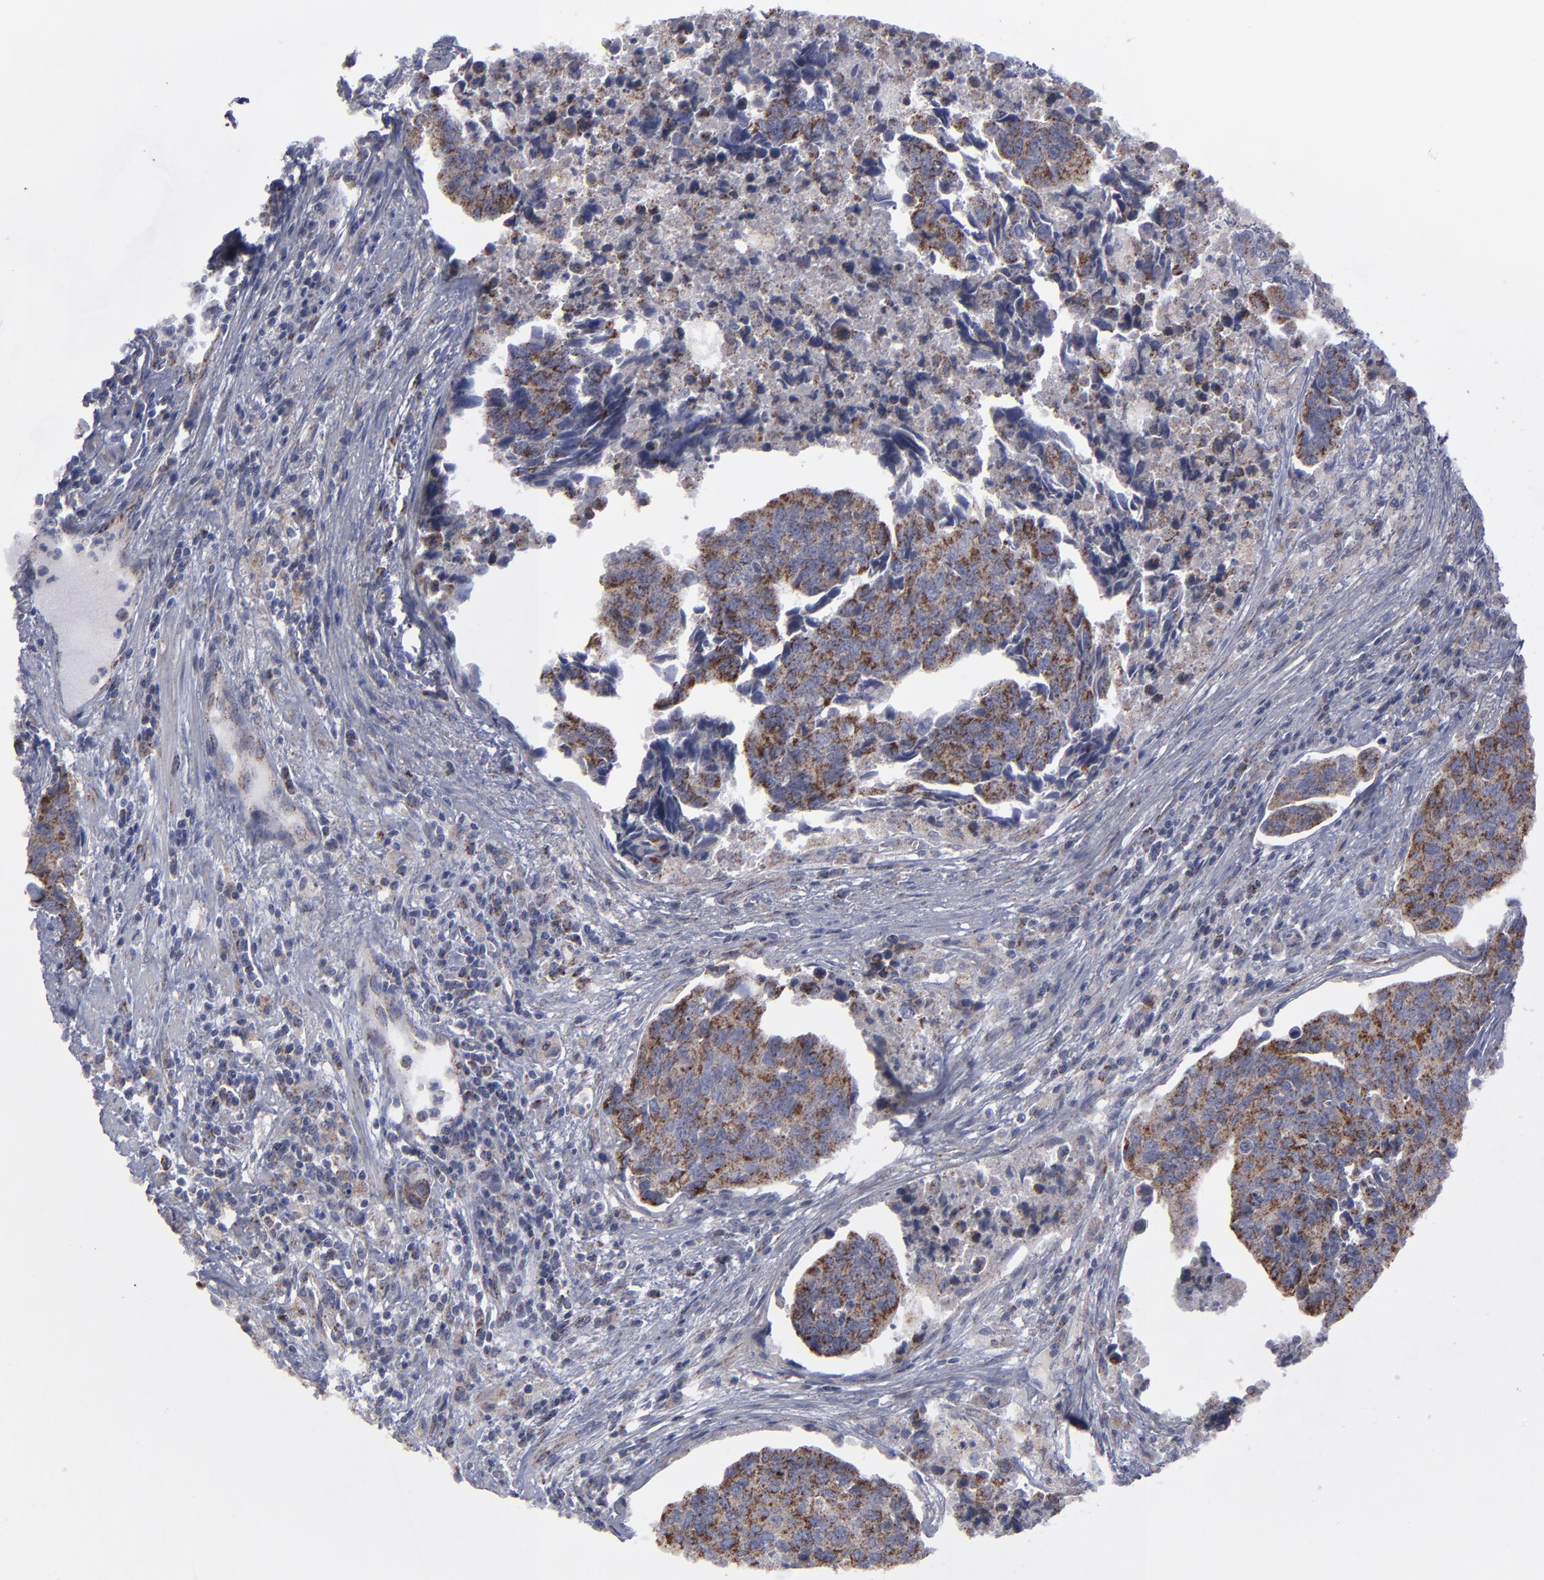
{"staining": {"intensity": "strong", "quantity": ">75%", "location": "cytoplasmic/membranous"}, "tissue": "urothelial cancer", "cell_type": "Tumor cells", "image_type": "cancer", "snomed": [{"axis": "morphology", "description": "Urothelial carcinoma, High grade"}, {"axis": "topography", "description": "Urinary bladder"}], "caption": "Protein positivity by immunohistochemistry (IHC) exhibits strong cytoplasmic/membranous positivity in about >75% of tumor cells in high-grade urothelial carcinoma. (IHC, brightfield microscopy, high magnification).", "gene": "MYOM2", "patient": {"sex": "male", "age": 81}}